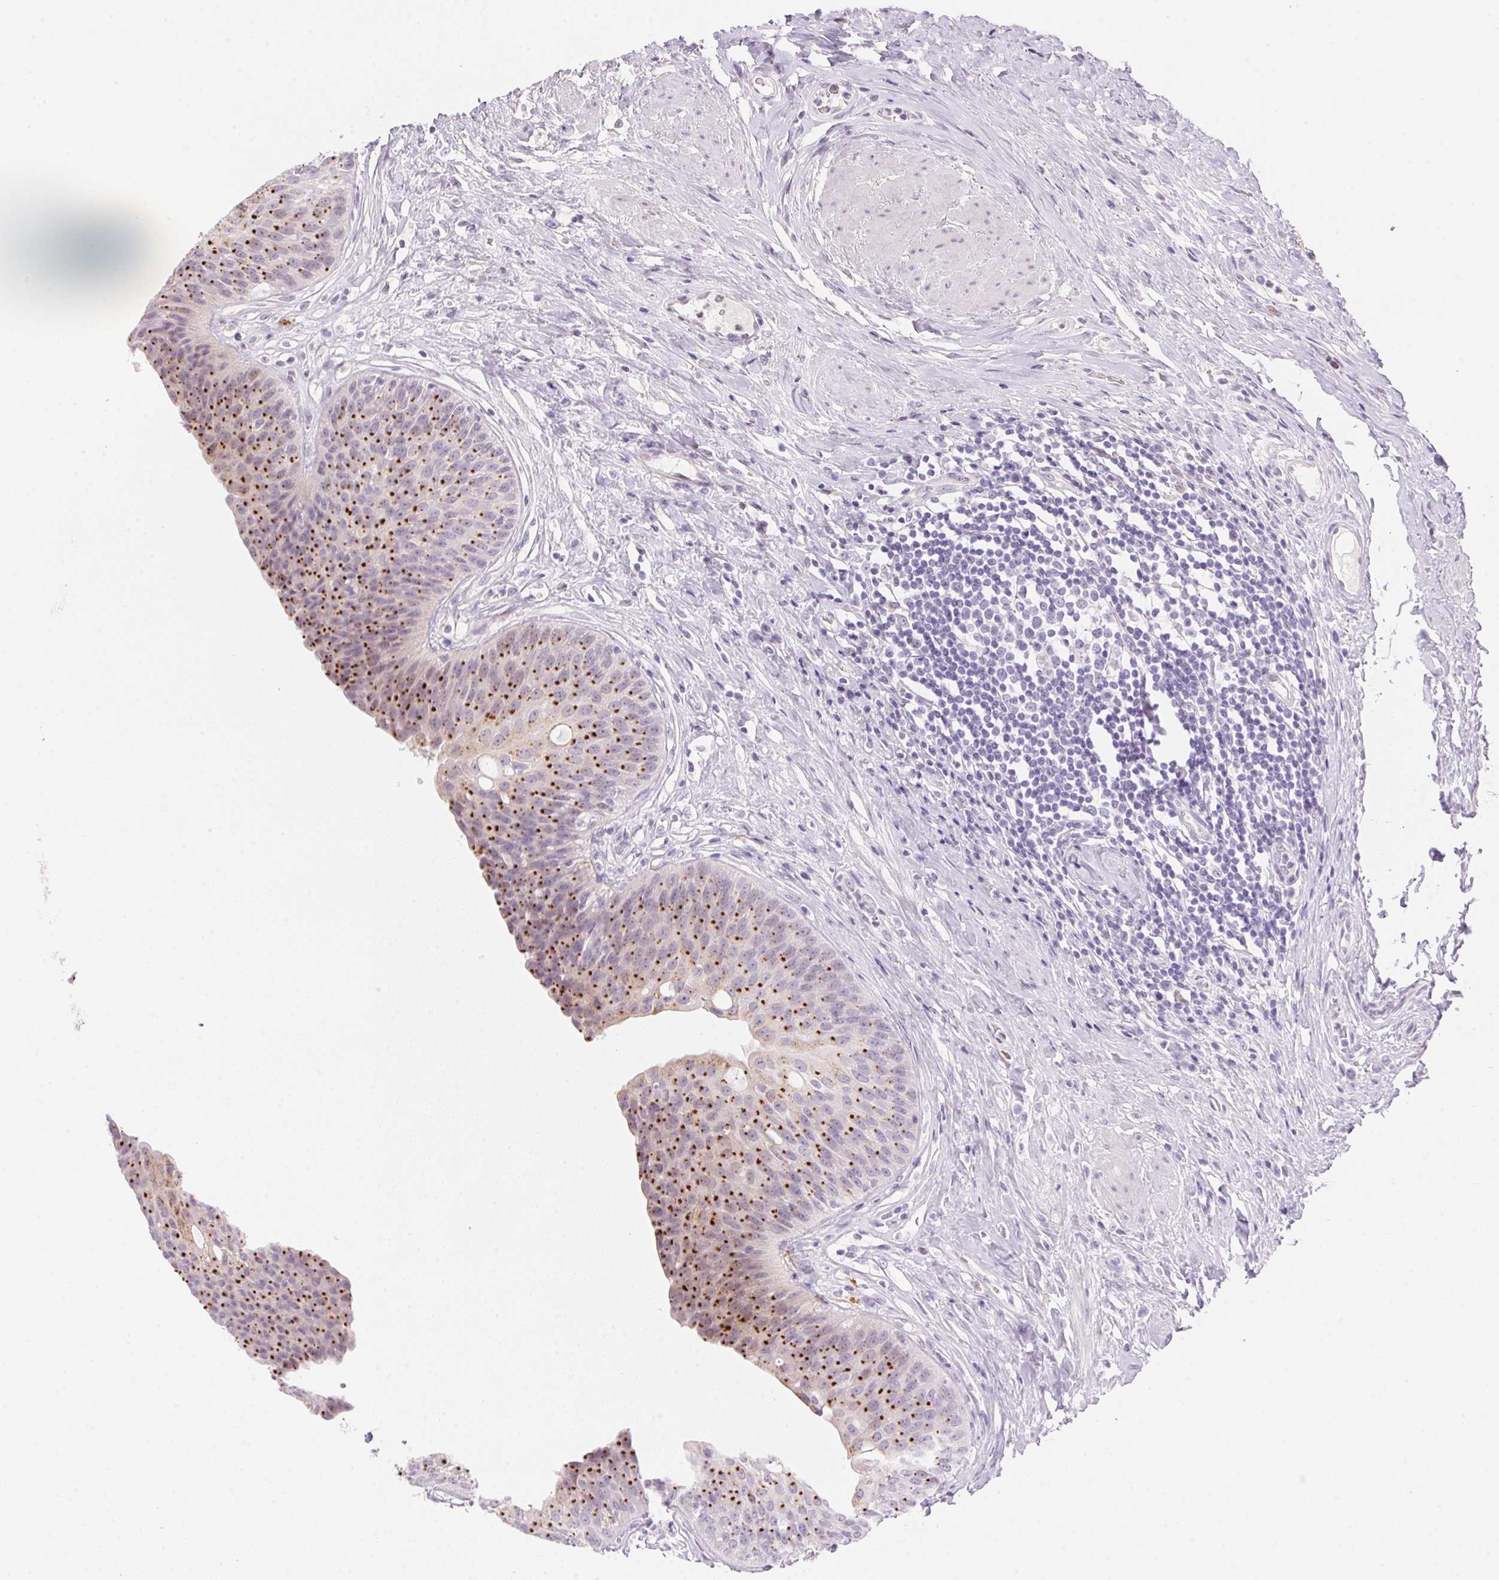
{"staining": {"intensity": "strong", "quantity": "25%-75%", "location": "cytoplasmic/membranous"}, "tissue": "urinary bladder", "cell_type": "Urothelial cells", "image_type": "normal", "snomed": [{"axis": "morphology", "description": "Normal tissue, NOS"}, {"axis": "topography", "description": "Urinary bladder"}], "caption": "Urinary bladder stained with immunohistochemistry (IHC) demonstrates strong cytoplasmic/membranous positivity in approximately 25%-75% of urothelial cells. (DAB (3,3'-diaminobenzidine) = brown stain, brightfield microscopy at high magnification).", "gene": "TEKT1", "patient": {"sex": "female", "age": 56}}